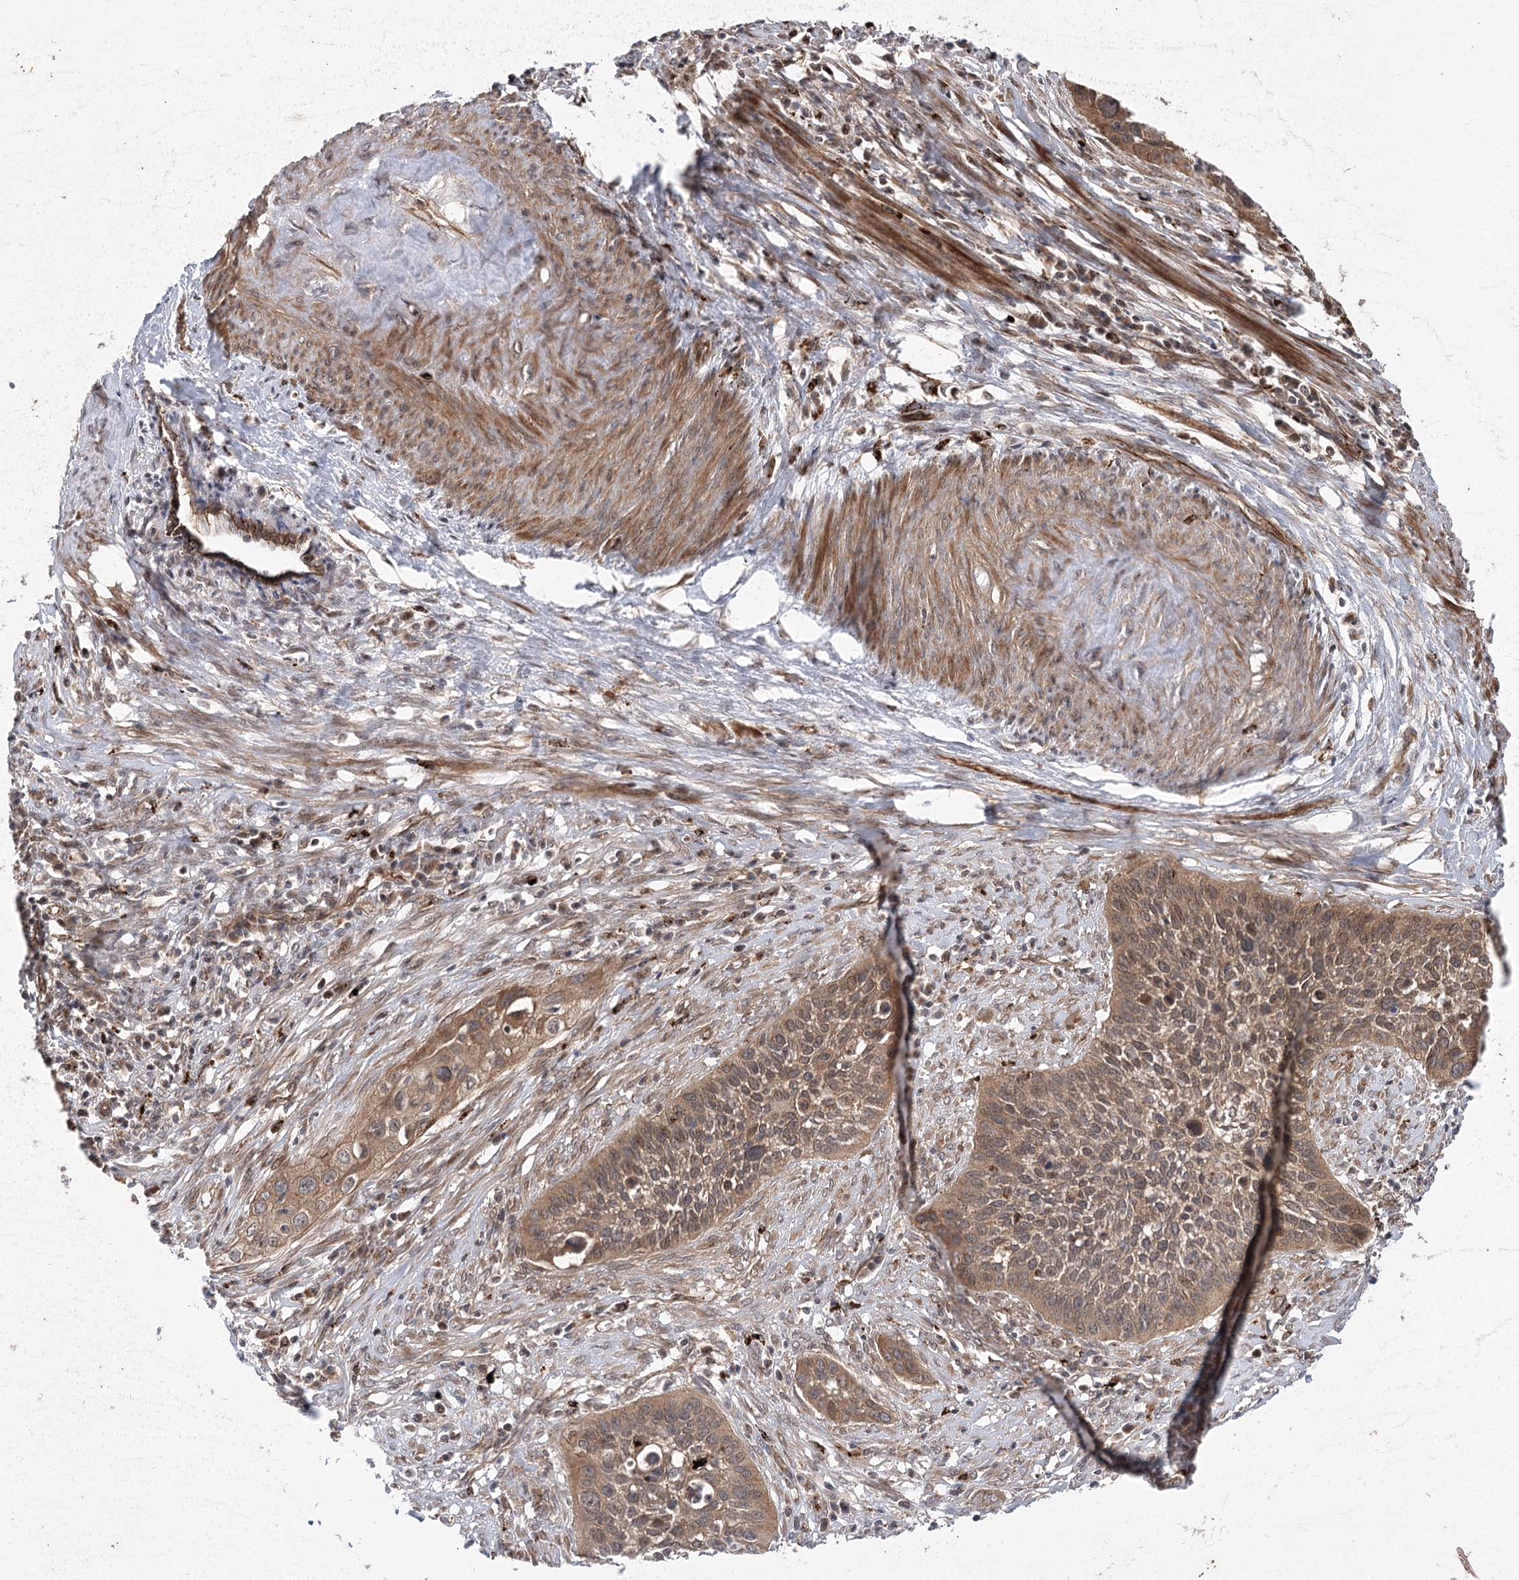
{"staining": {"intensity": "strong", "quantity": ">75%", "location": "cytoplasmic/membranous"}, "tissue": "cervical cancer", "cell_type": "Tumor cells", "image_type": "cancer", "snomed": [{"axis": "morphology", "description": "Squamous cell carcinoma, NOS"}, {"axis": "topography", "description": "Cervix"}], "caption": "Cervical cancer stained with a brown dye shows strong cytoplasmic/membranous positive expression in approximately >75% of tumor cells.", "gene": "METTL24", "patient": {"sex": "female", "age": 34}}